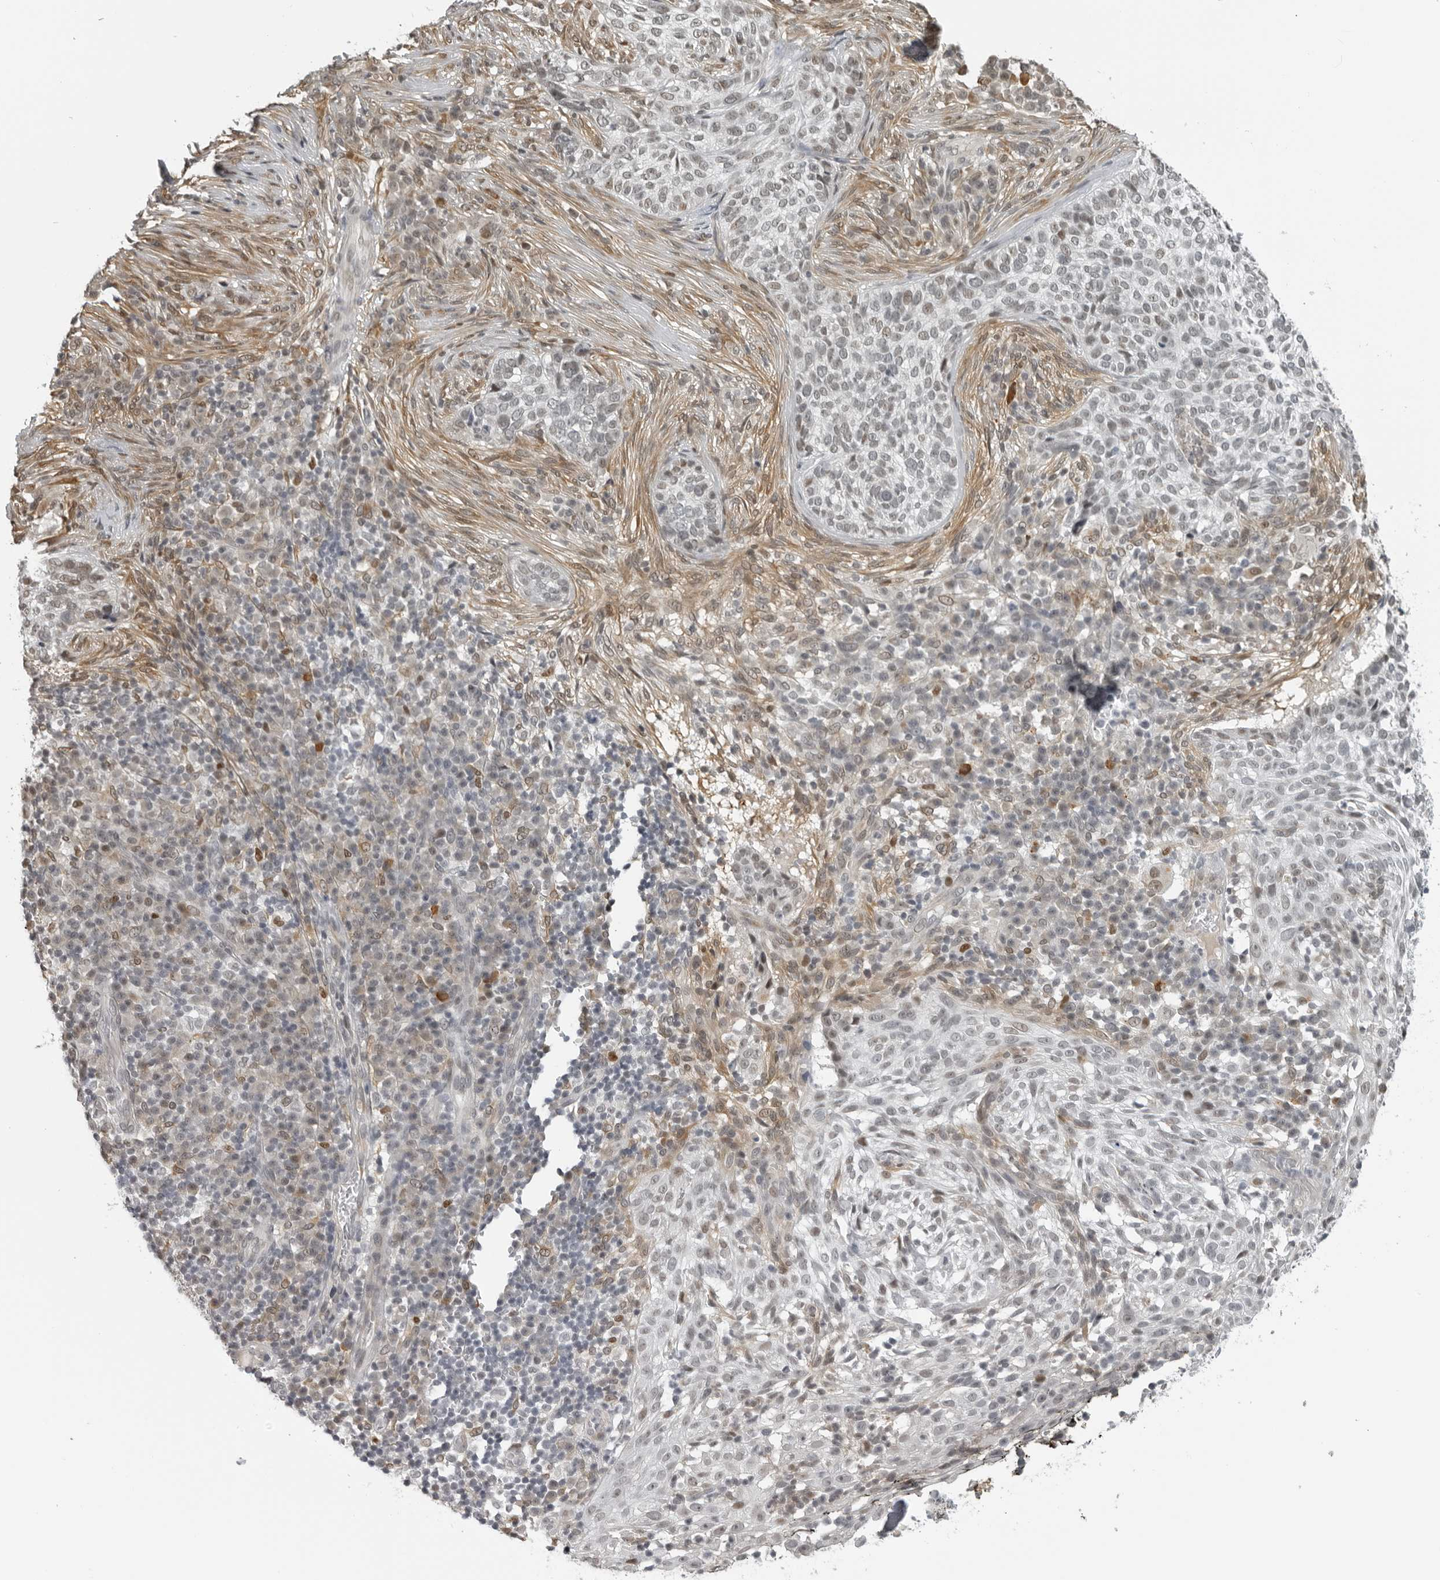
{"staining": {"intensity": "weak", "quantity": "<25%", "location": "nuclear"}, "tissue": "skin cancer", "cell_type": "Tumor cells", "image_type": "cancer", "snomed": [{"axis": "morphology", "description": "Basal cell carcinoma"}, {"axis": "topography", "description": "Skin"}], "caption": "Immunohistochemistry of human skin cancer shows no staining in tumor cells.", "gene": "MAF", "patient": {"sex": "female", "age": 64}}